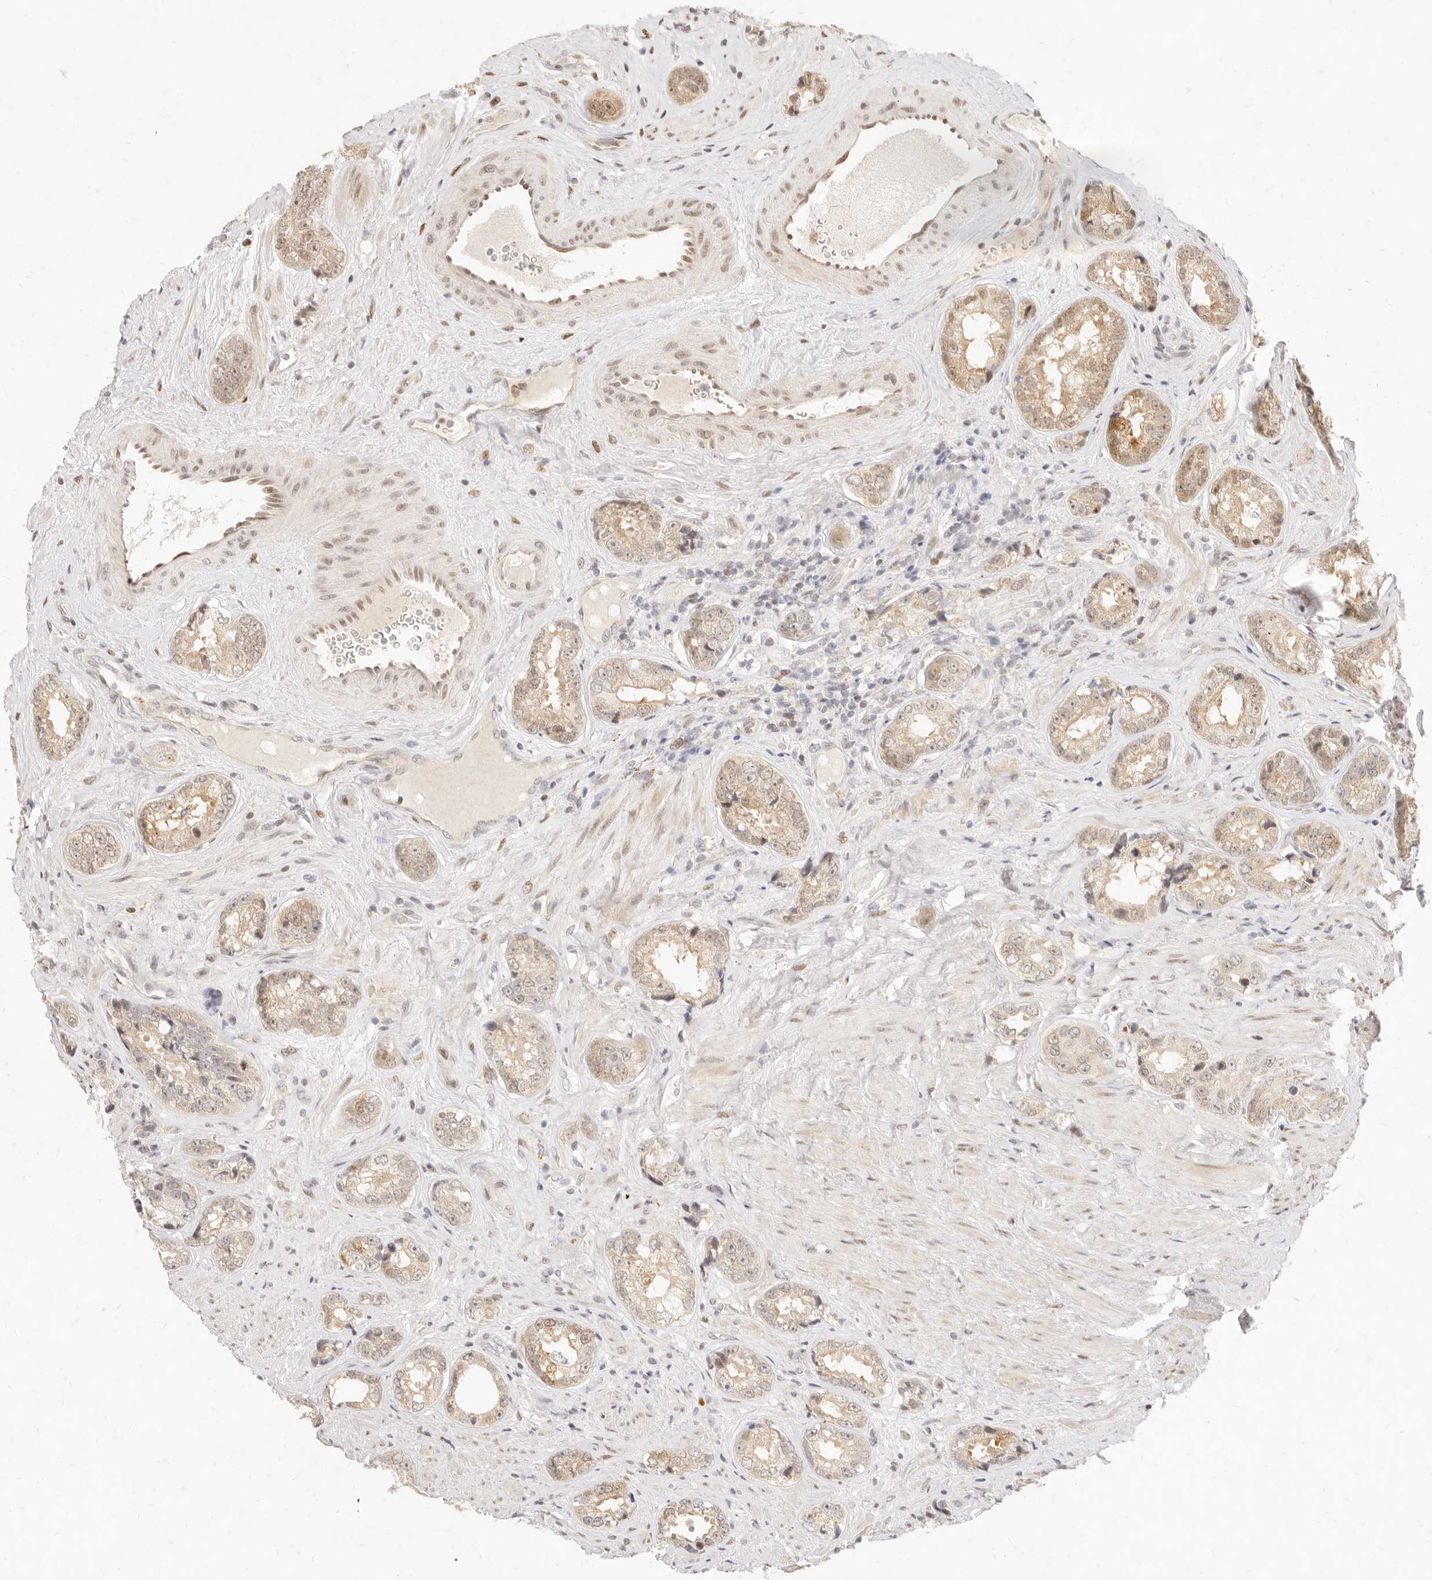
{"staining": {"intensity": "weak", "quantity": "25%-75%", "location": "cytoplasmic/membranous,nuclear"}, "tissue": "prostate cancer", "cell_type": "Tumor cells", "image_type": "cancer", "snomed": [{"axis": "morphology", "description": "Adenocarcinoma, High grade"}, {"axis": "topography", "description": "Prostate"}], "caption": "Protein expression analysis of high-grade adenocarcinoma (prostate) exhibits weak cytoplasmic/membranous and nuclear expression in about 25%-75% of tumor cells.", "gene": "ASCL3", "patient": {"sex": "male", "age": 61}}